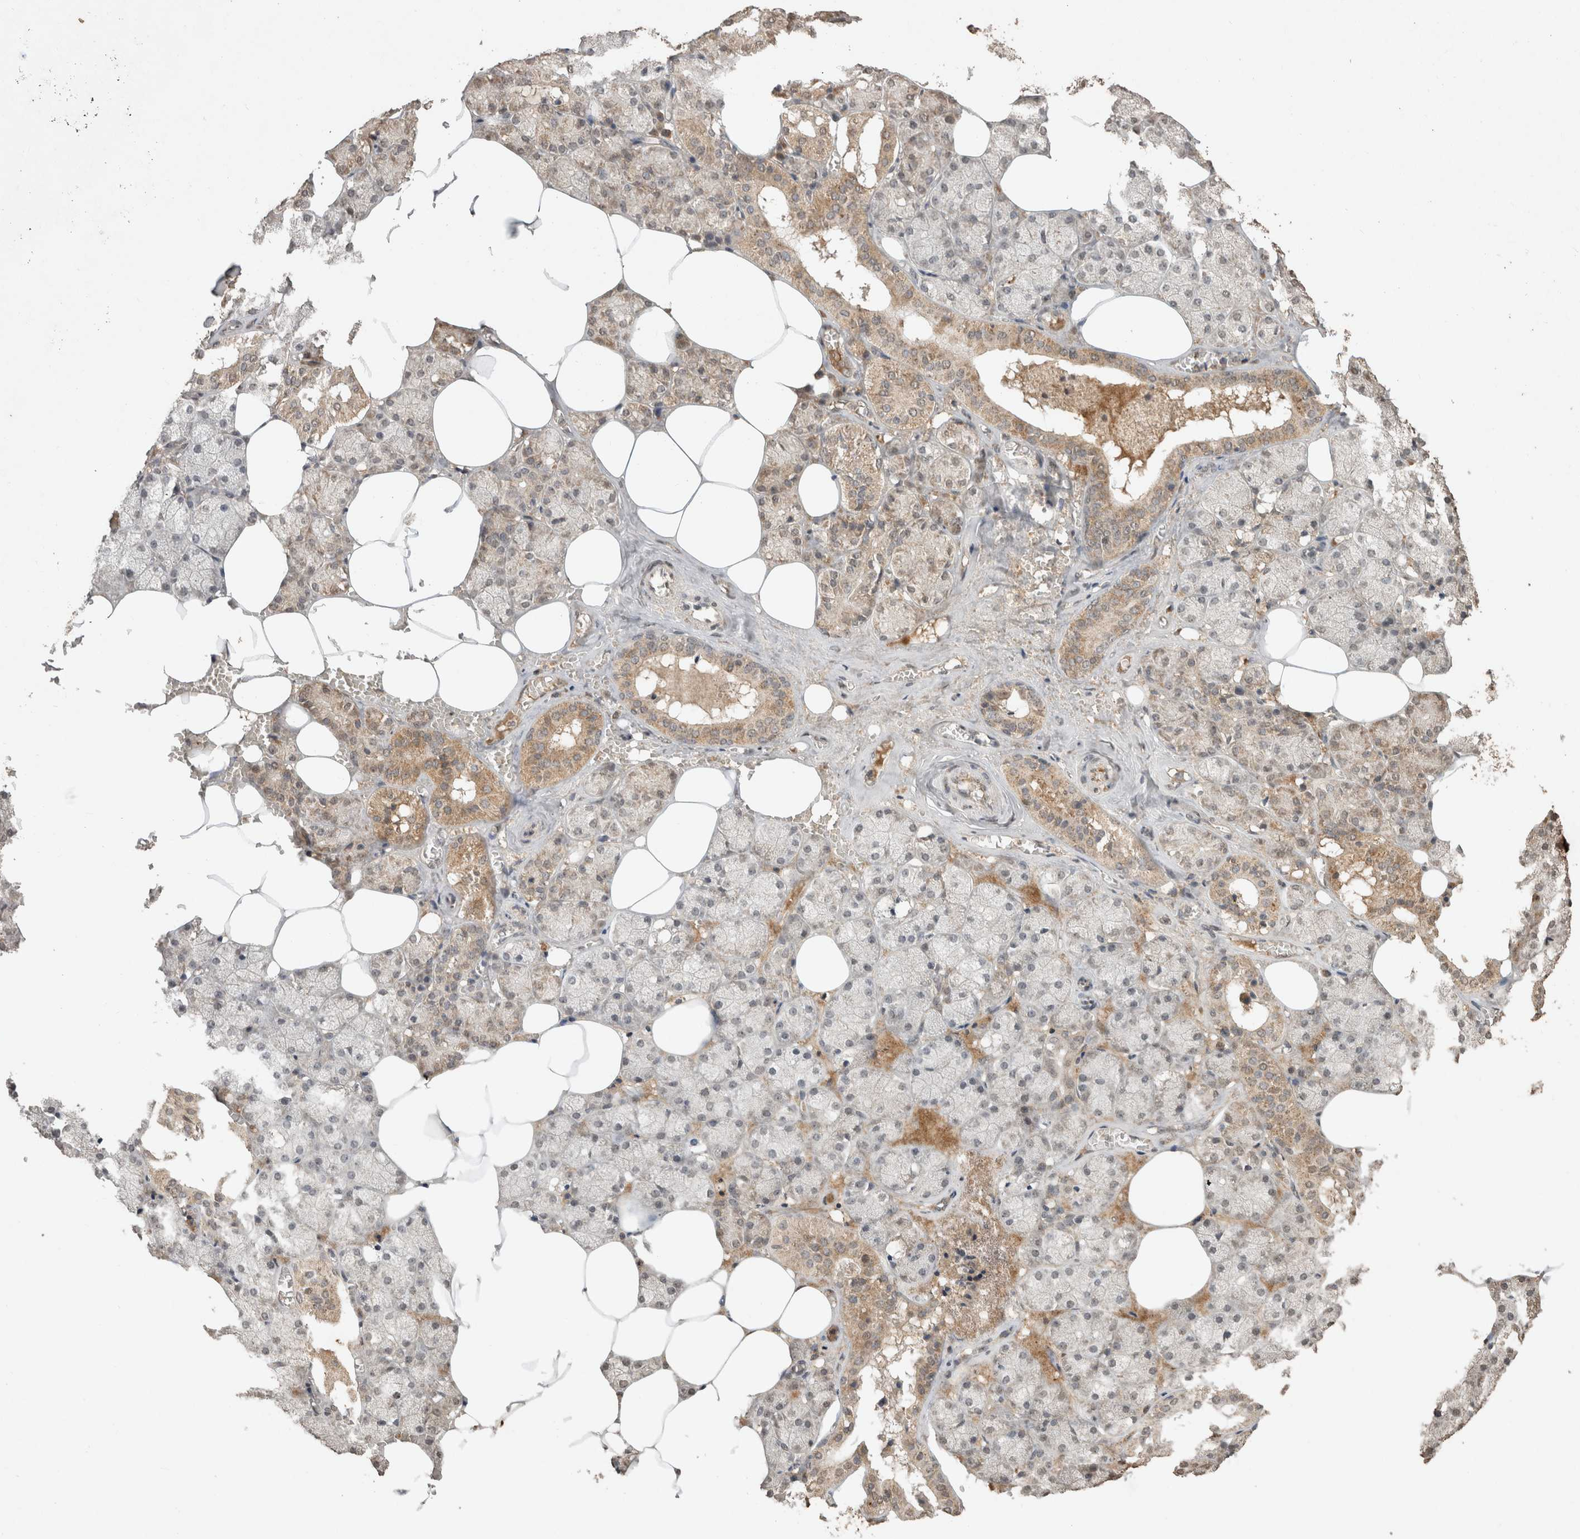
{"staining": {"intensity": "moderate", "quantity": "<25%", "location": "cytoplasmic/membranous"}, "tissue": "salivary gland", "cell_type": "Glandular cells", "image_type": "normal", "snomed": [{"axis": "morphology", "description": "Normal tissue, NOS"}, {"axis": "topography", "description": "Salivary gland"}], "caption": "Human salivary gland stained with a brown dye demonstrates moderate cytoplasmic/membranous positive staining in about <25% of glandular cells.", "gene": "FAM3A", "patient": {"sex": "male", "age": 62}}